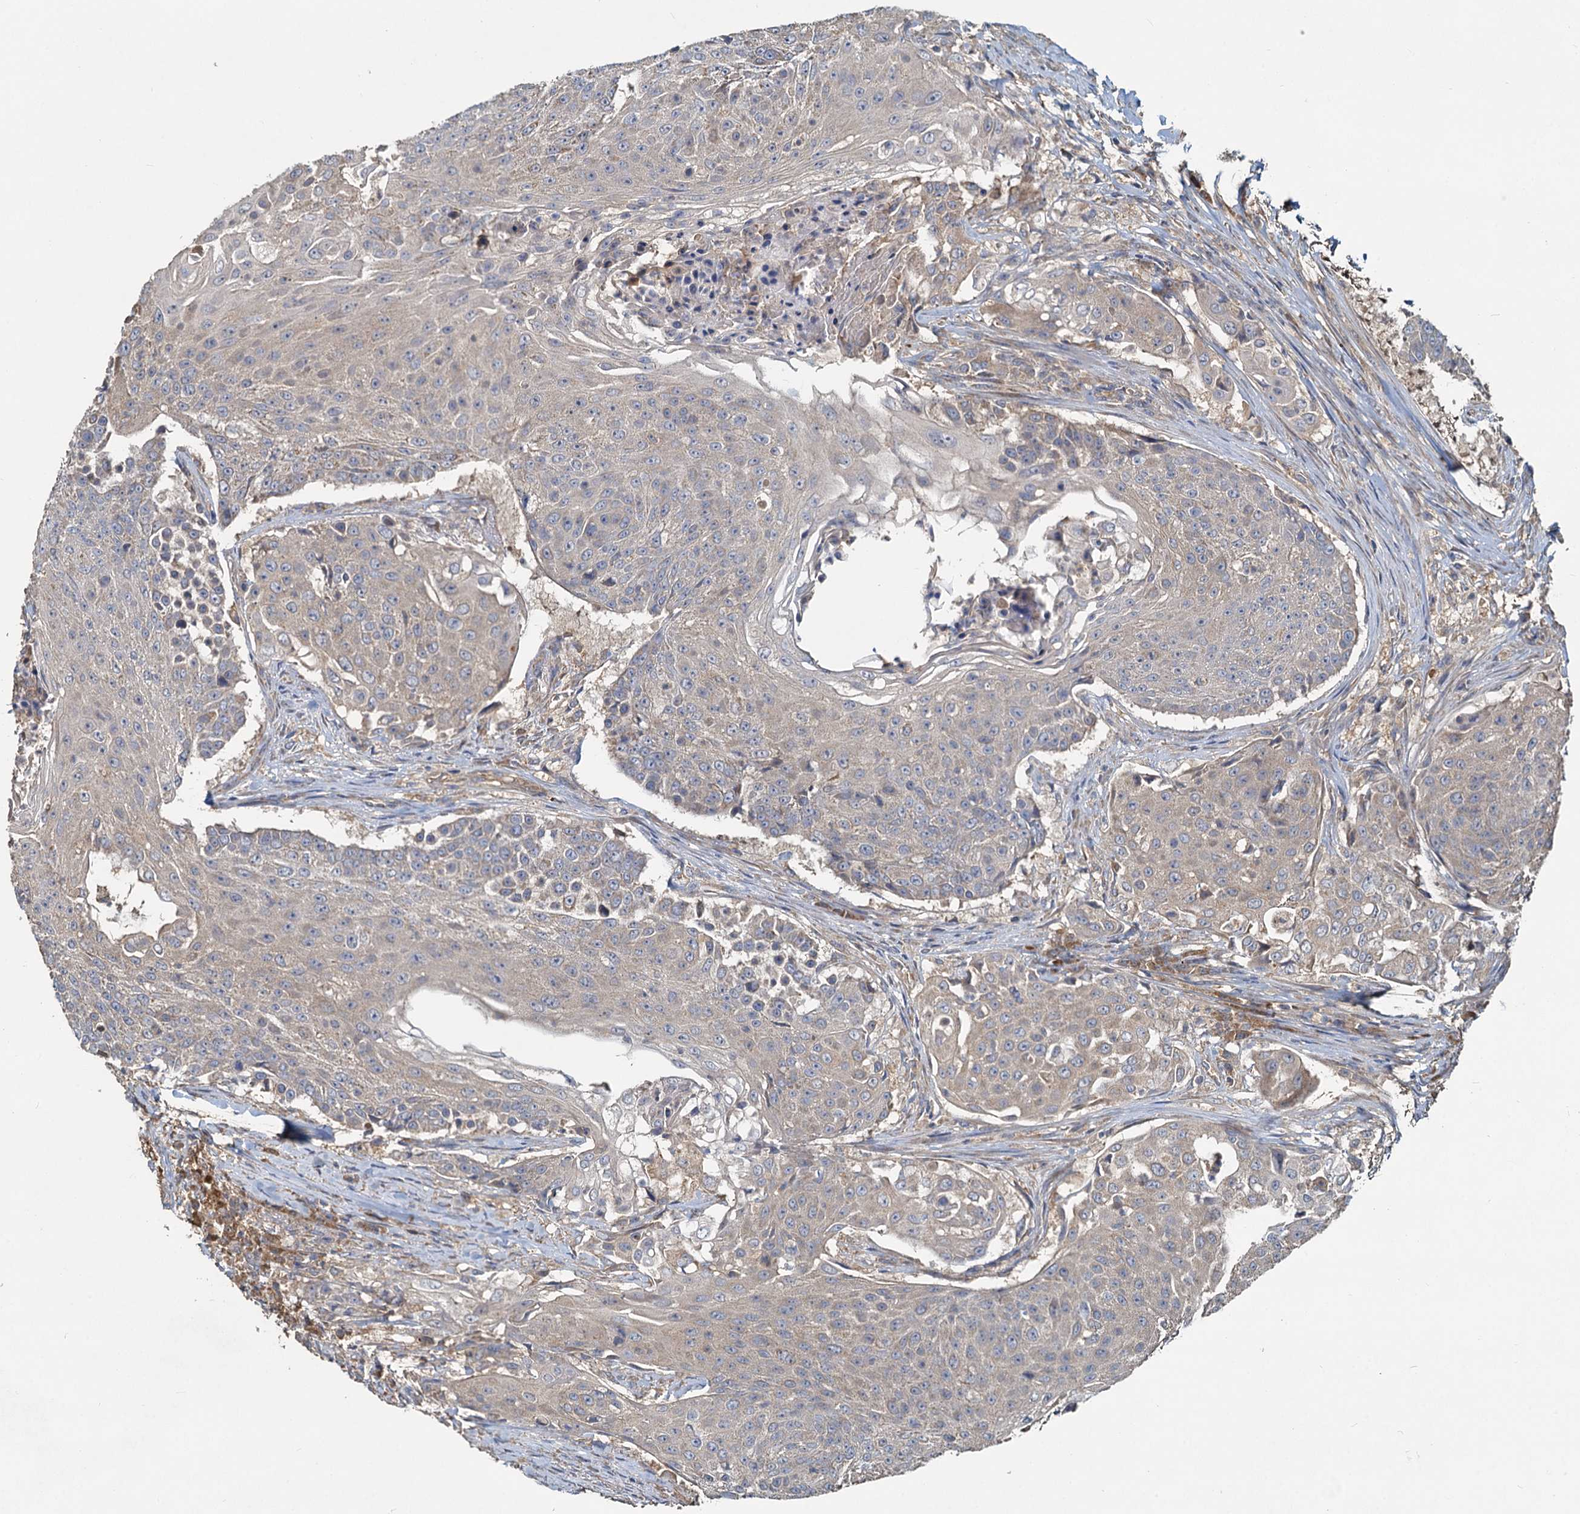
{"staining": {"intensity": "weak", "quantity": "<25%", "location": "cytoplasmic/membranous"}, "tissue": "urothelial cancer", "cell_type": "Tumor cells", "image_type": "cancer", "snomed": [{"axis": "morphology", "description": "Urothelial carcinoma, High grade"}, {"axis": "topography", "description": "Urinary bladder"}], "caption": "This is an IHC histopathology image of urothelial carcinoma (high-grade). There is no expression in tumor cells.", "gene": "HYI", "patient": {"sex": "female", "age": 63}}